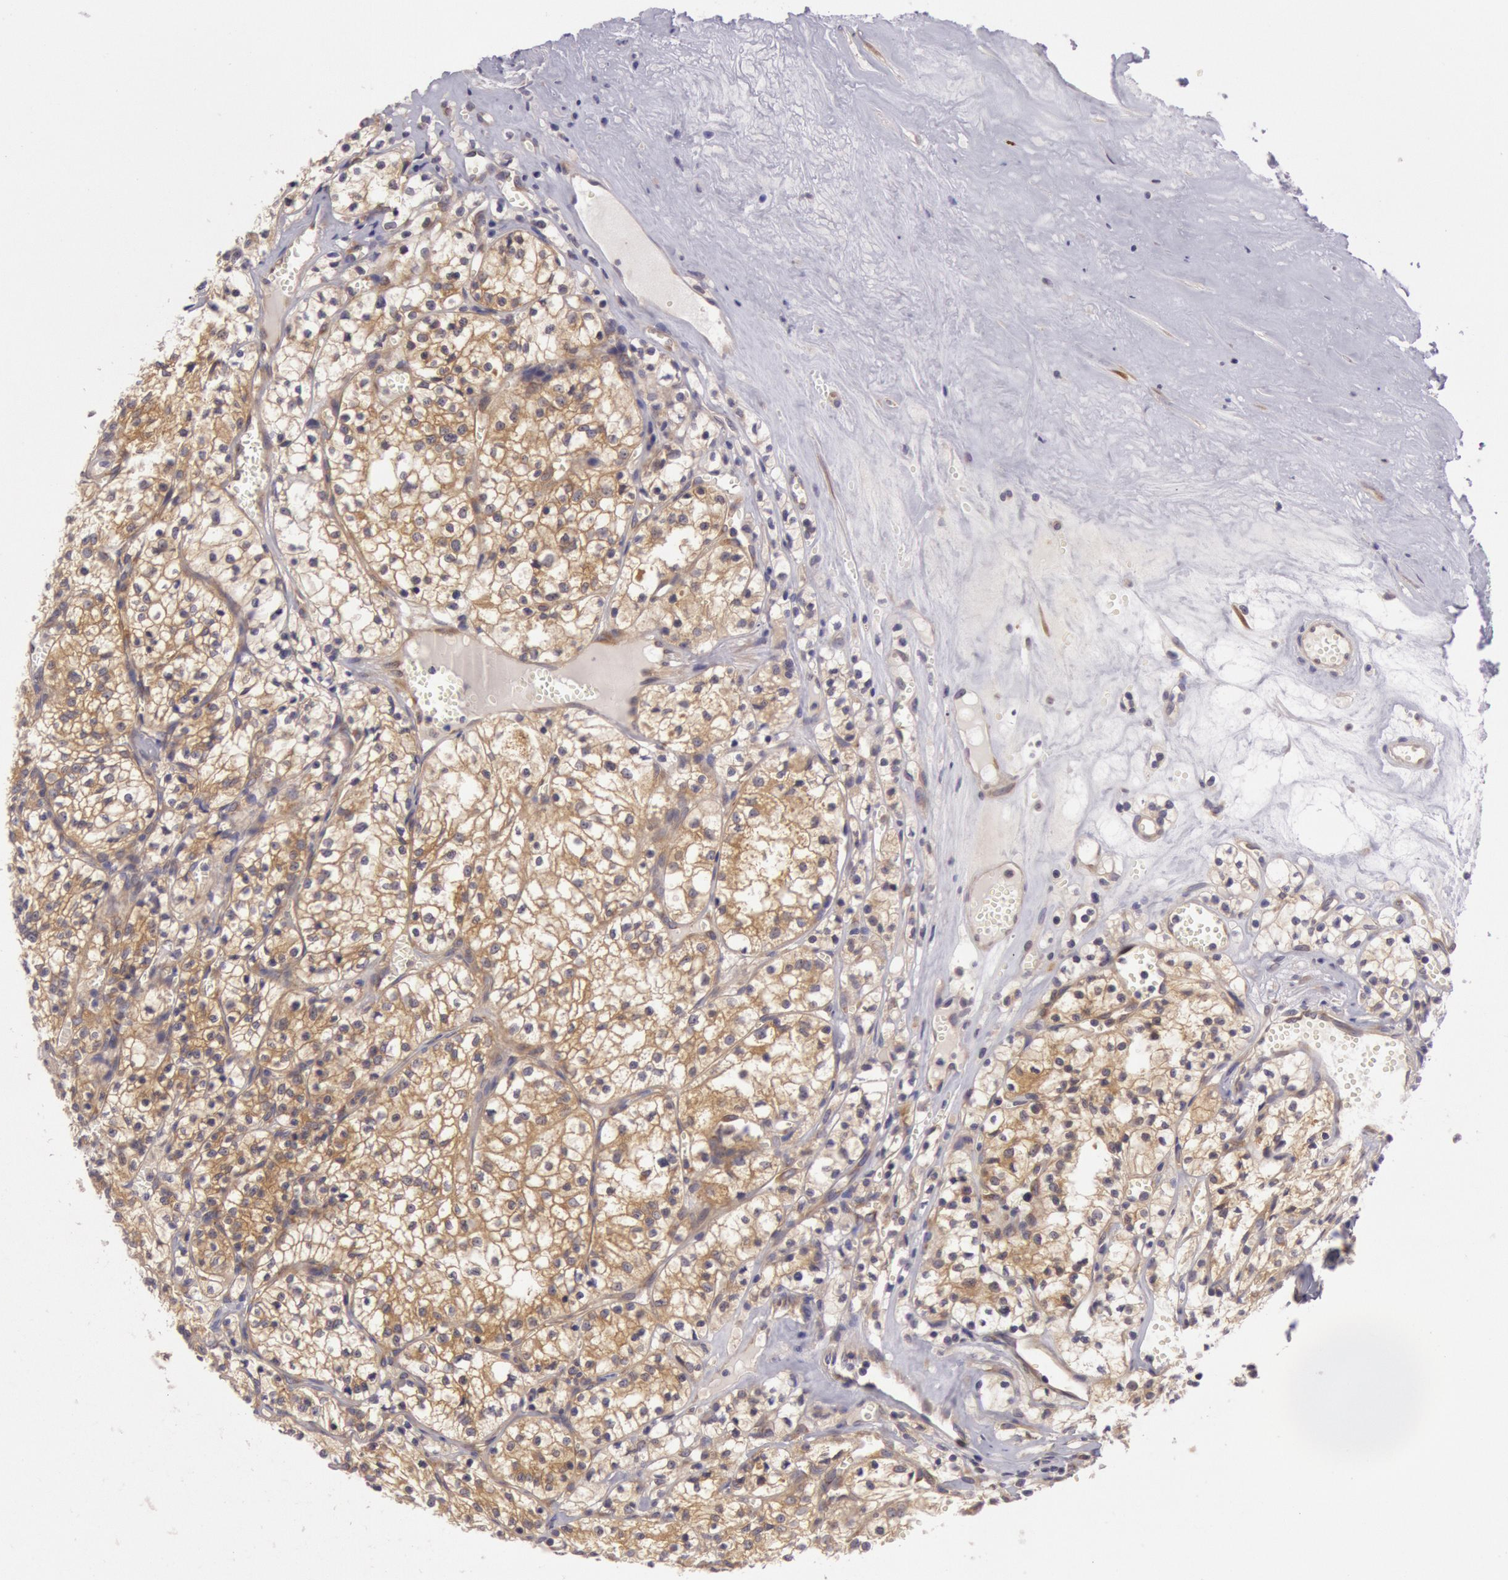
{"staining": {"intensity": "weak", "quantity": ">75%", "location": "cytoplasmic/membranous"}, "tissue": "renal cancer", "cell_type": "Tumor cells", "image_type": "cancer", "snomed": [{"axis": "morphology", "description": "Adenocarcinoma, NOS"}, {"axis": "topography", "description": "Kidney"}], "caption": "Immunohistochemical staining of renal cancer (adenocarcinoma) exhibits weak cytoplasmic/membranous protein staining in approximately >75% of tumor cells.", "gene": "CHUK", "patient": {"sex": "male", "age": 61}}